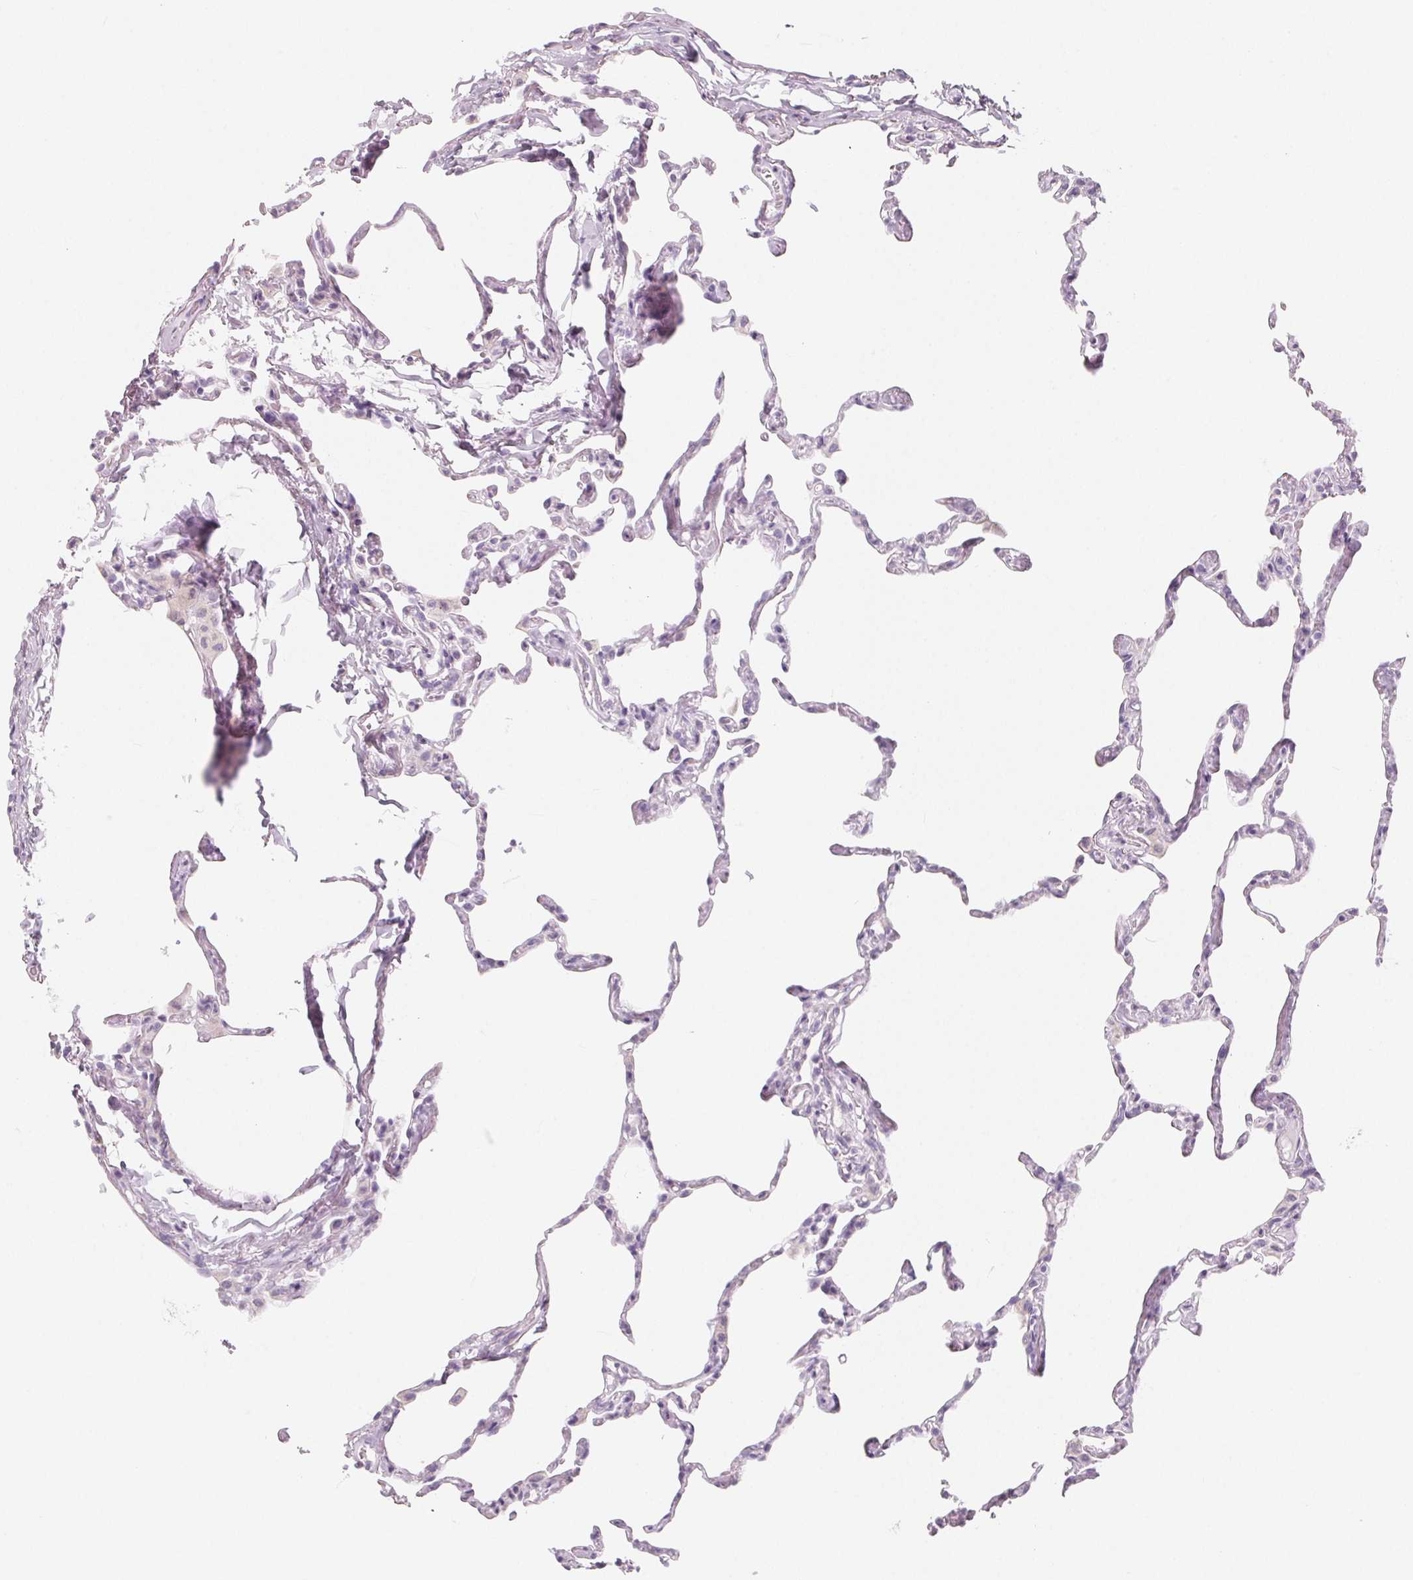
{"staining": {"intensity": "negative", "quantity": "none", "location": "none"}, "tissue": "lung", "cell_type": "Alveolar cells", "image_type": "normal", "snomed": [{"axis": "morphology", "description": "Normal tissue, NOS"}, {"axis": "topography", "description": "Lung"}], "caption": "High magnification brightfield microscopy of benign lung stained with DAB (3,3'-diaminobenzidine) (brown) and counterstained with hematoxylin (blue): alveolar cells show no significant staining.", "gene": "SH3GL2", "patient": {"sex": "male", "age": 65}}